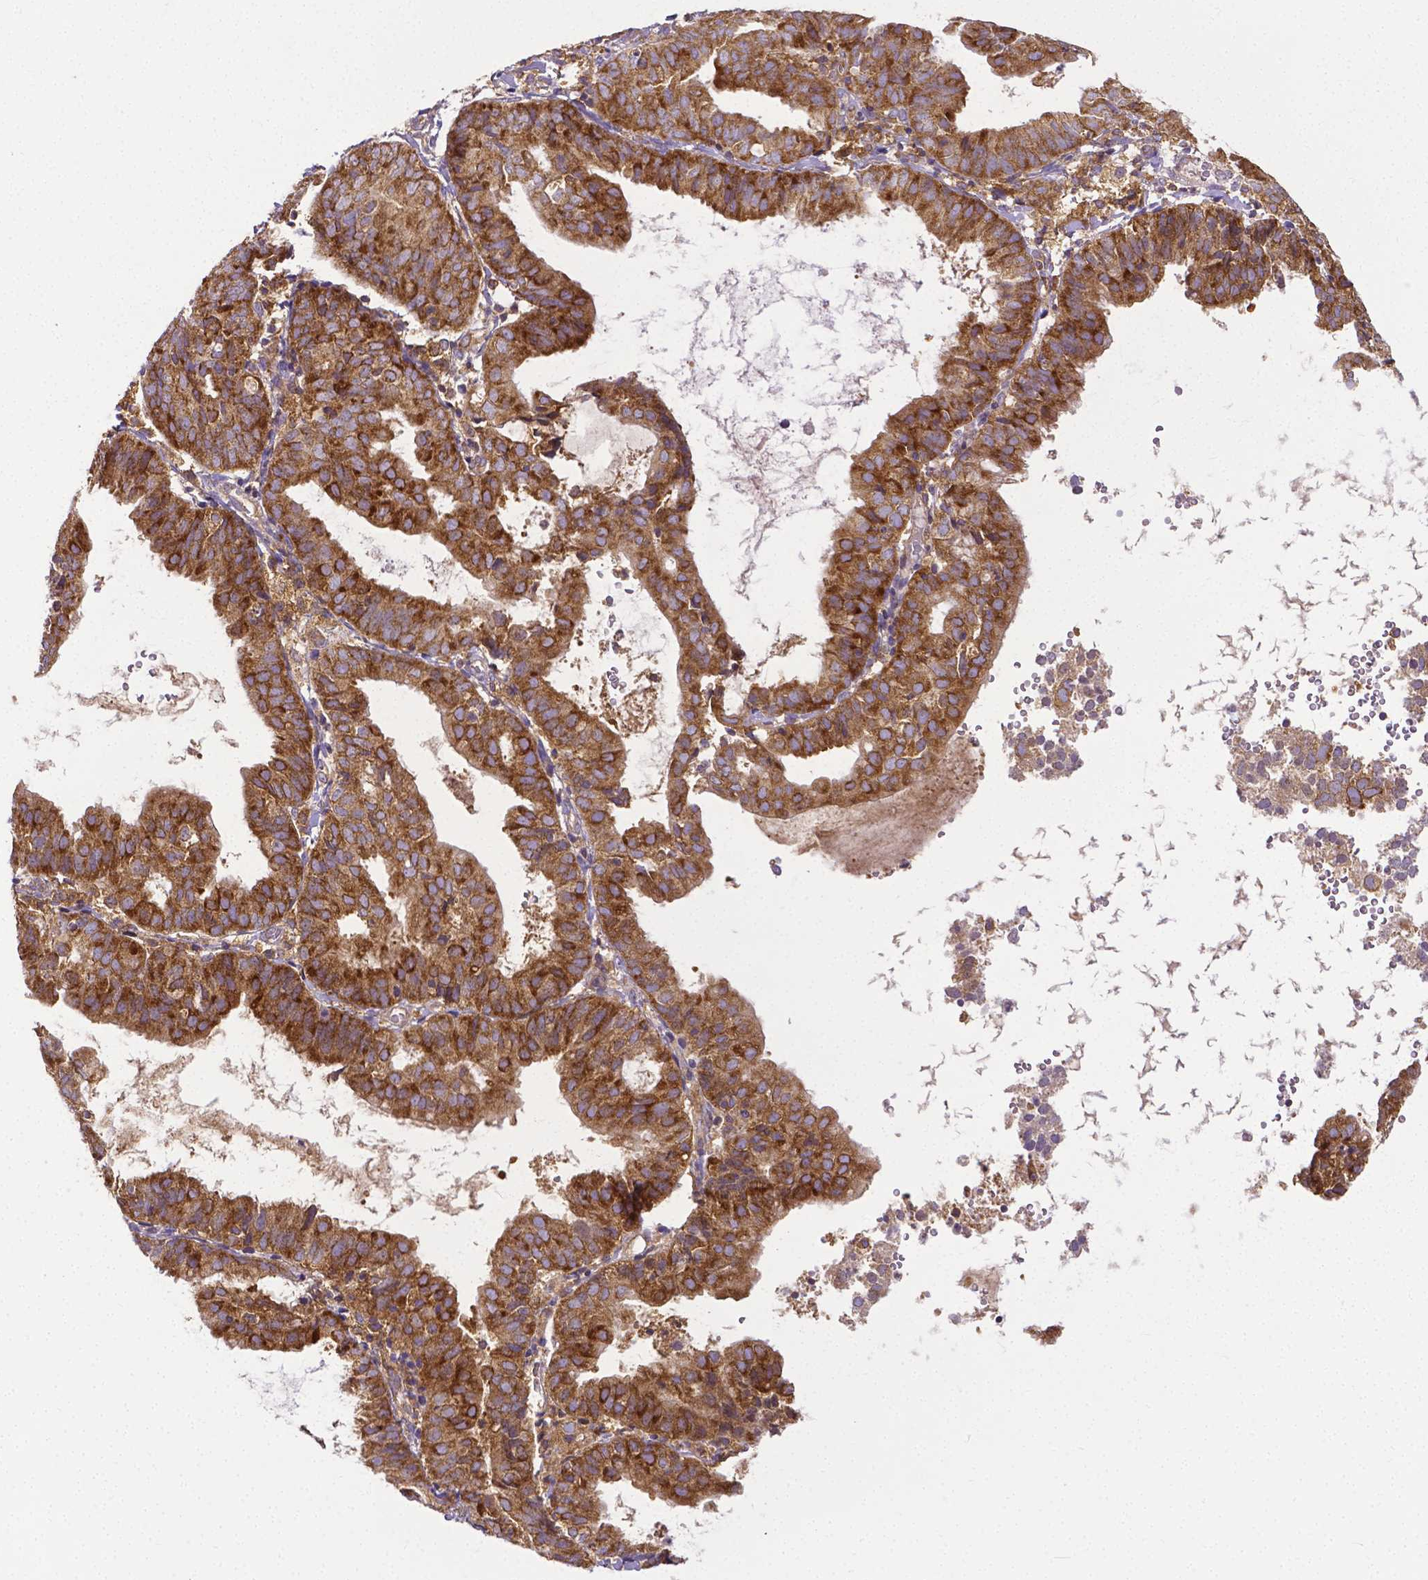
{"staining": {"intensity": "strong", "quantity": ">75%", "location": "cytoplasmic/membranous"}, "tissue": "endometrial cancer", "cell_type": "Tumor cells", "image_type": "cancer", "snomed": [{"axis": "morphology", "description": "Adenocarcinoma, NOS"}, {"axis": "topography", "description": "Endometrium"}], "caption": "An image showing strong cytoplasmic/membranous expression in about >75% of tumor cells in endometrial cancer (adenocarcinoma), as visualized by brown immunohistochemical staining.", "gene": "DICER1", "patient": {"sex": "female", "age": 80}}